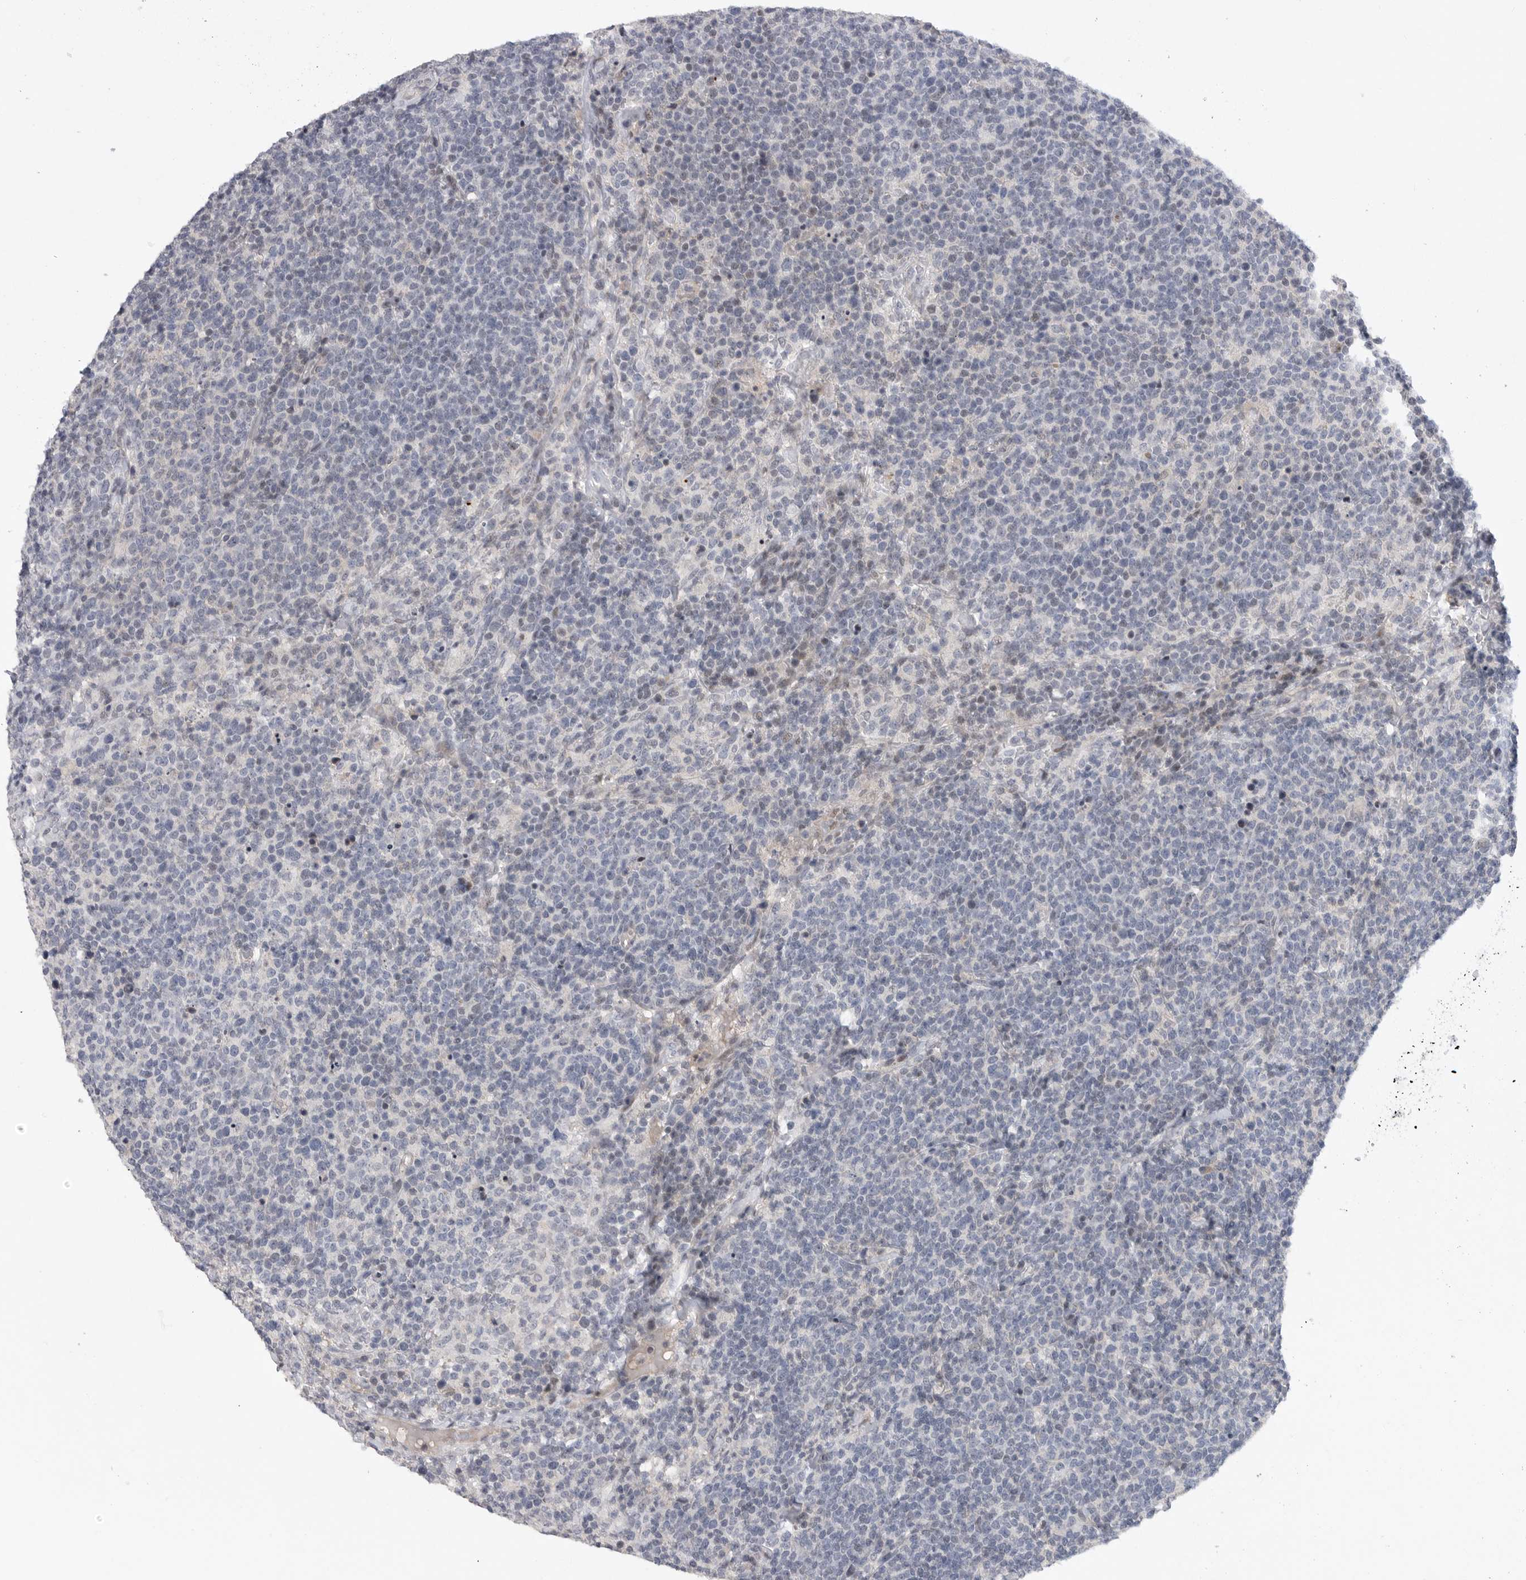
{"staining": {"intensity": "negative", "quantity": "none", "location": "none"}, "tissue": "lymphoma", "cell_type": "Tumor cells", "image_type": "cancer", "snomed": [{"axis": "morphology", "description": "Malignant lymphoma, non-Hodgkin's type, High grade"}, {"axis": "topography", "description": "Lymph node"}], "caption": "Tumor cells show no significant protein staining in lymphoma.", "gene": "FBXO43", "patient": {"sex": "male", "age": 61}}